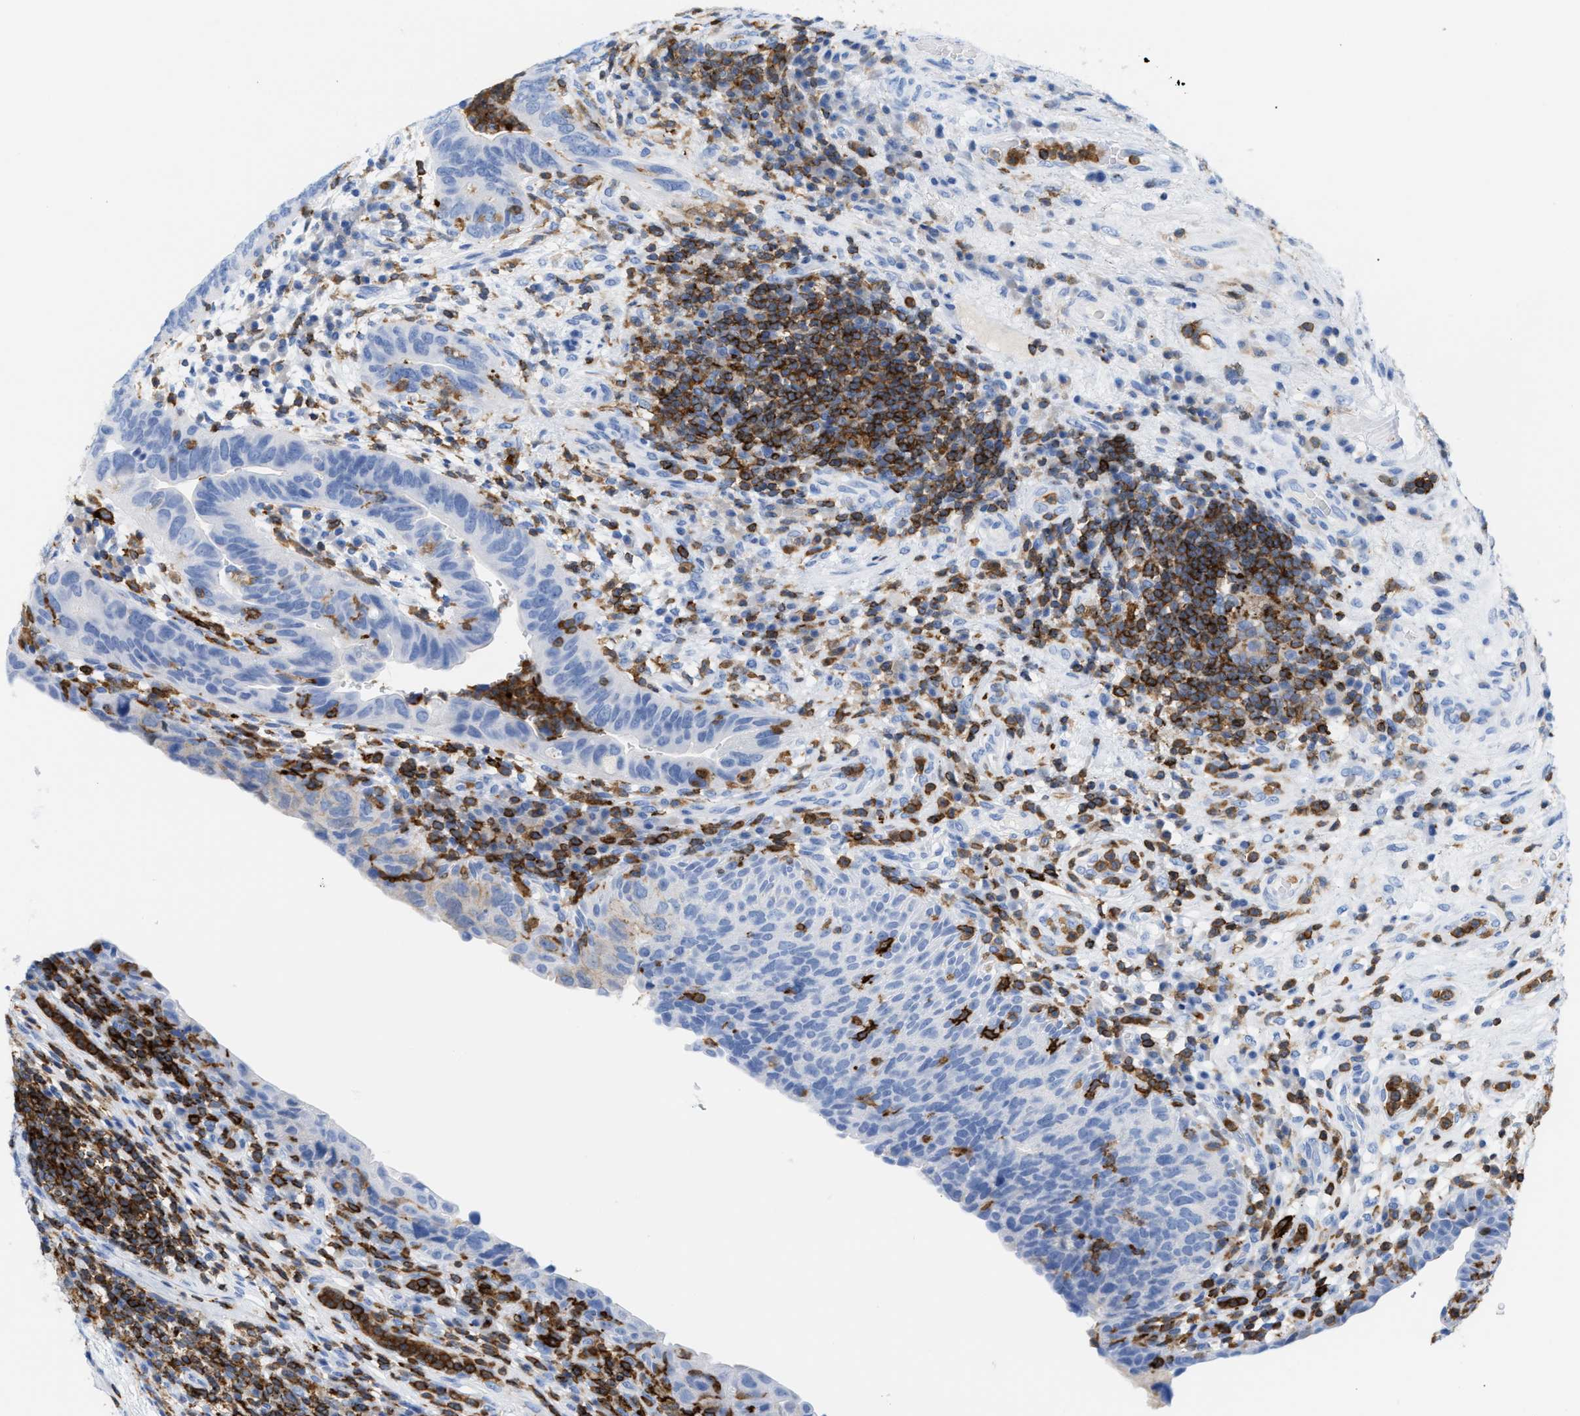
{"staining": {"intensity": "negative", "quantity": "none", "location": "none"}, "tissue": "urothelial cancer", "cell_type": "Tumor cells", "image_type": "cancer", "snomed": [{"axis": "morphology", "description": "Urothelial carcinoma, High grade"}, {"axis": "topography", "description": "Urinary bladder"}], "caption": "High power microscopy histopathology image of an IHC histopathology image of urothelial cancer, revealing no significant staining in tumor cells. (Stains: DAB immunohistochemistry (IHC) with hematoxylin counter stain, Microscopy: brightfield microscopy at high magnification).", "gene": "LCP1", "patient": {"sex": "female", "age": 82}}